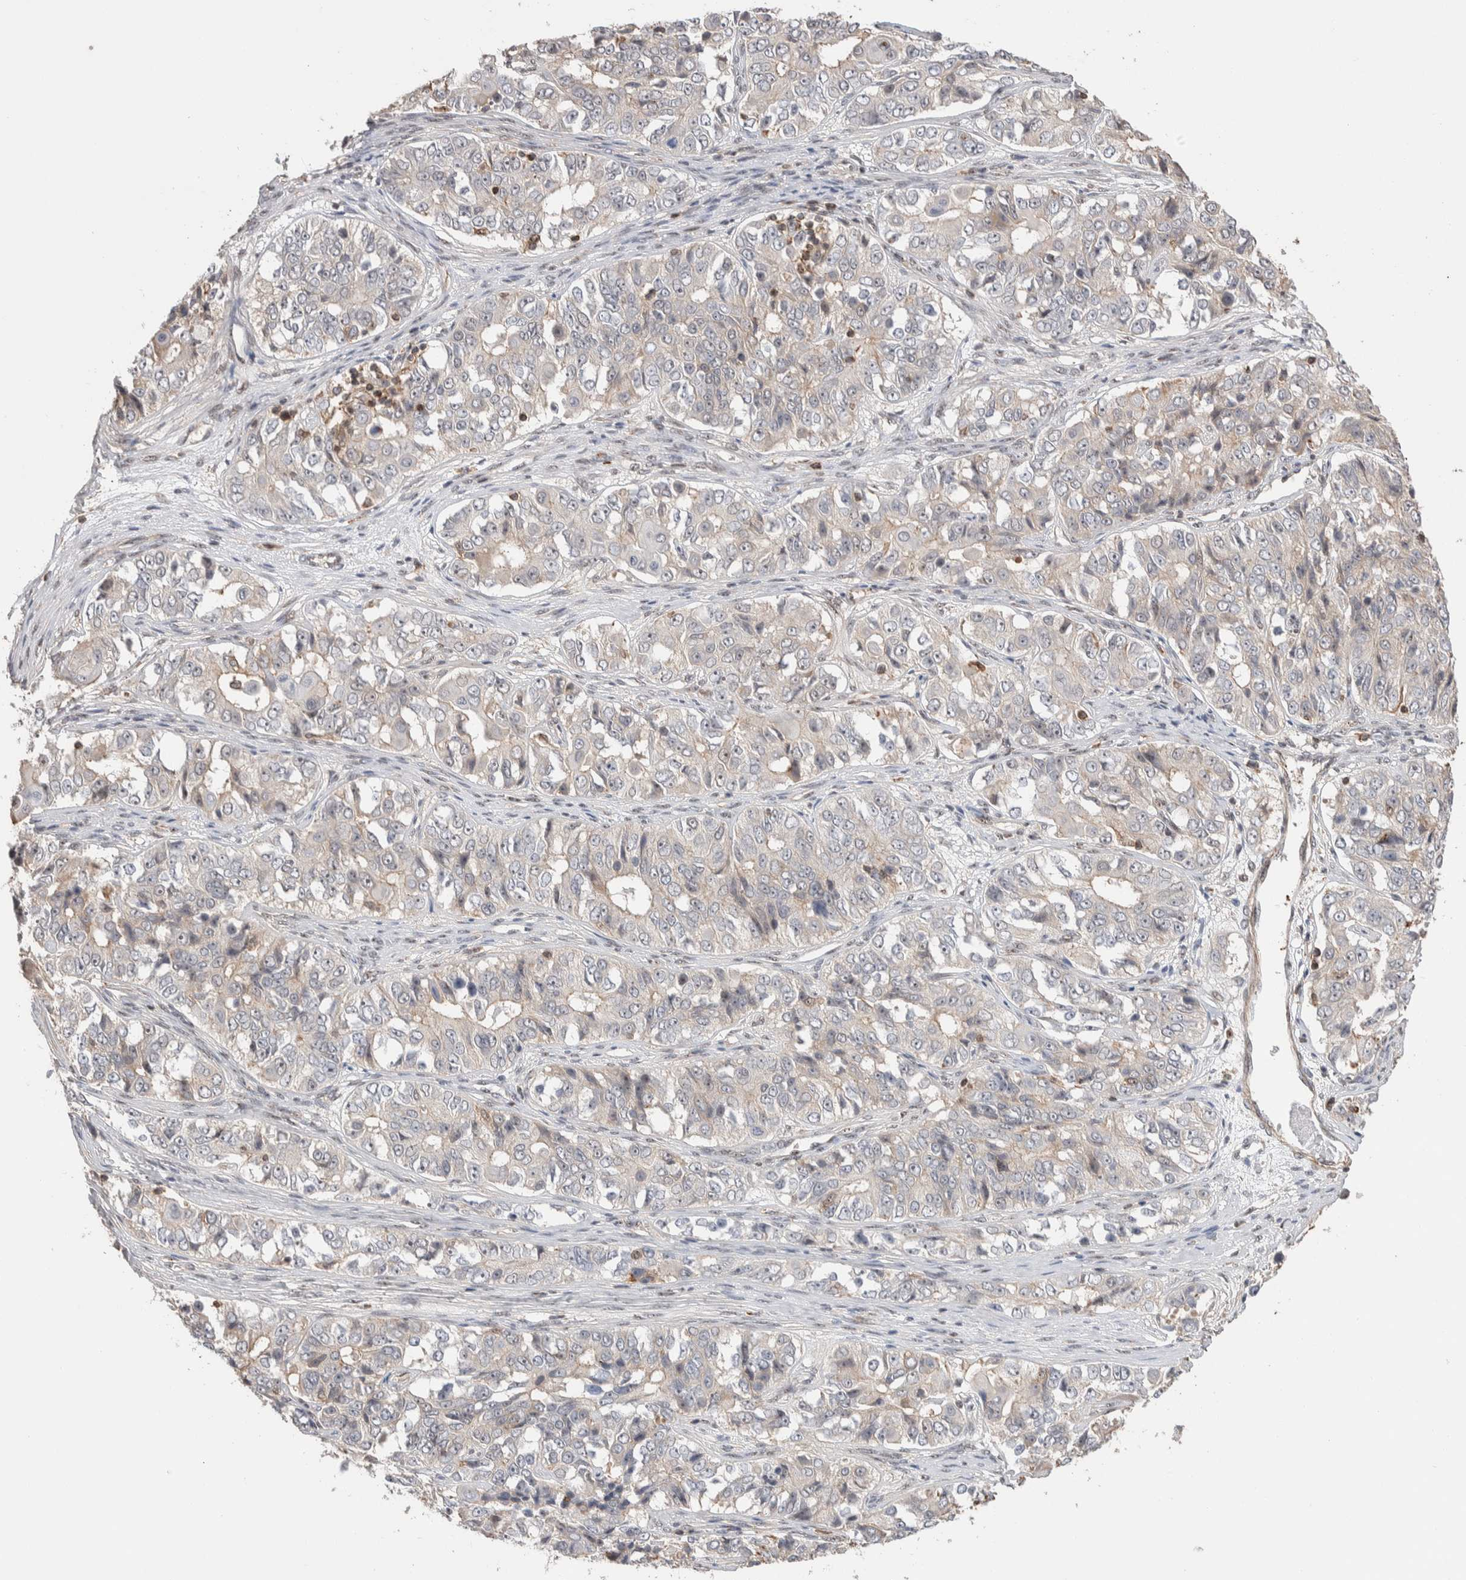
{"staining": {"intensity": "weak", "quantity": "<25%", "location": "cytoplasmic/membranous"}, "tissue": "ovarian cancer", "cell_type": "Tumor cells", "image_type": "cancer", "snomed": [{"axis": "morphology", "description": "Carcinoma, endometroid"}, {"axis": "topography", "description": "Ovary"}], "caption": "Tumor cells are negative for protein expression in human ovarian cancer (endometroid carcinoma). Nuclei are stained in blue.", "gene": "ZNF704", "patient": {"sex": "female", "age": 51}}